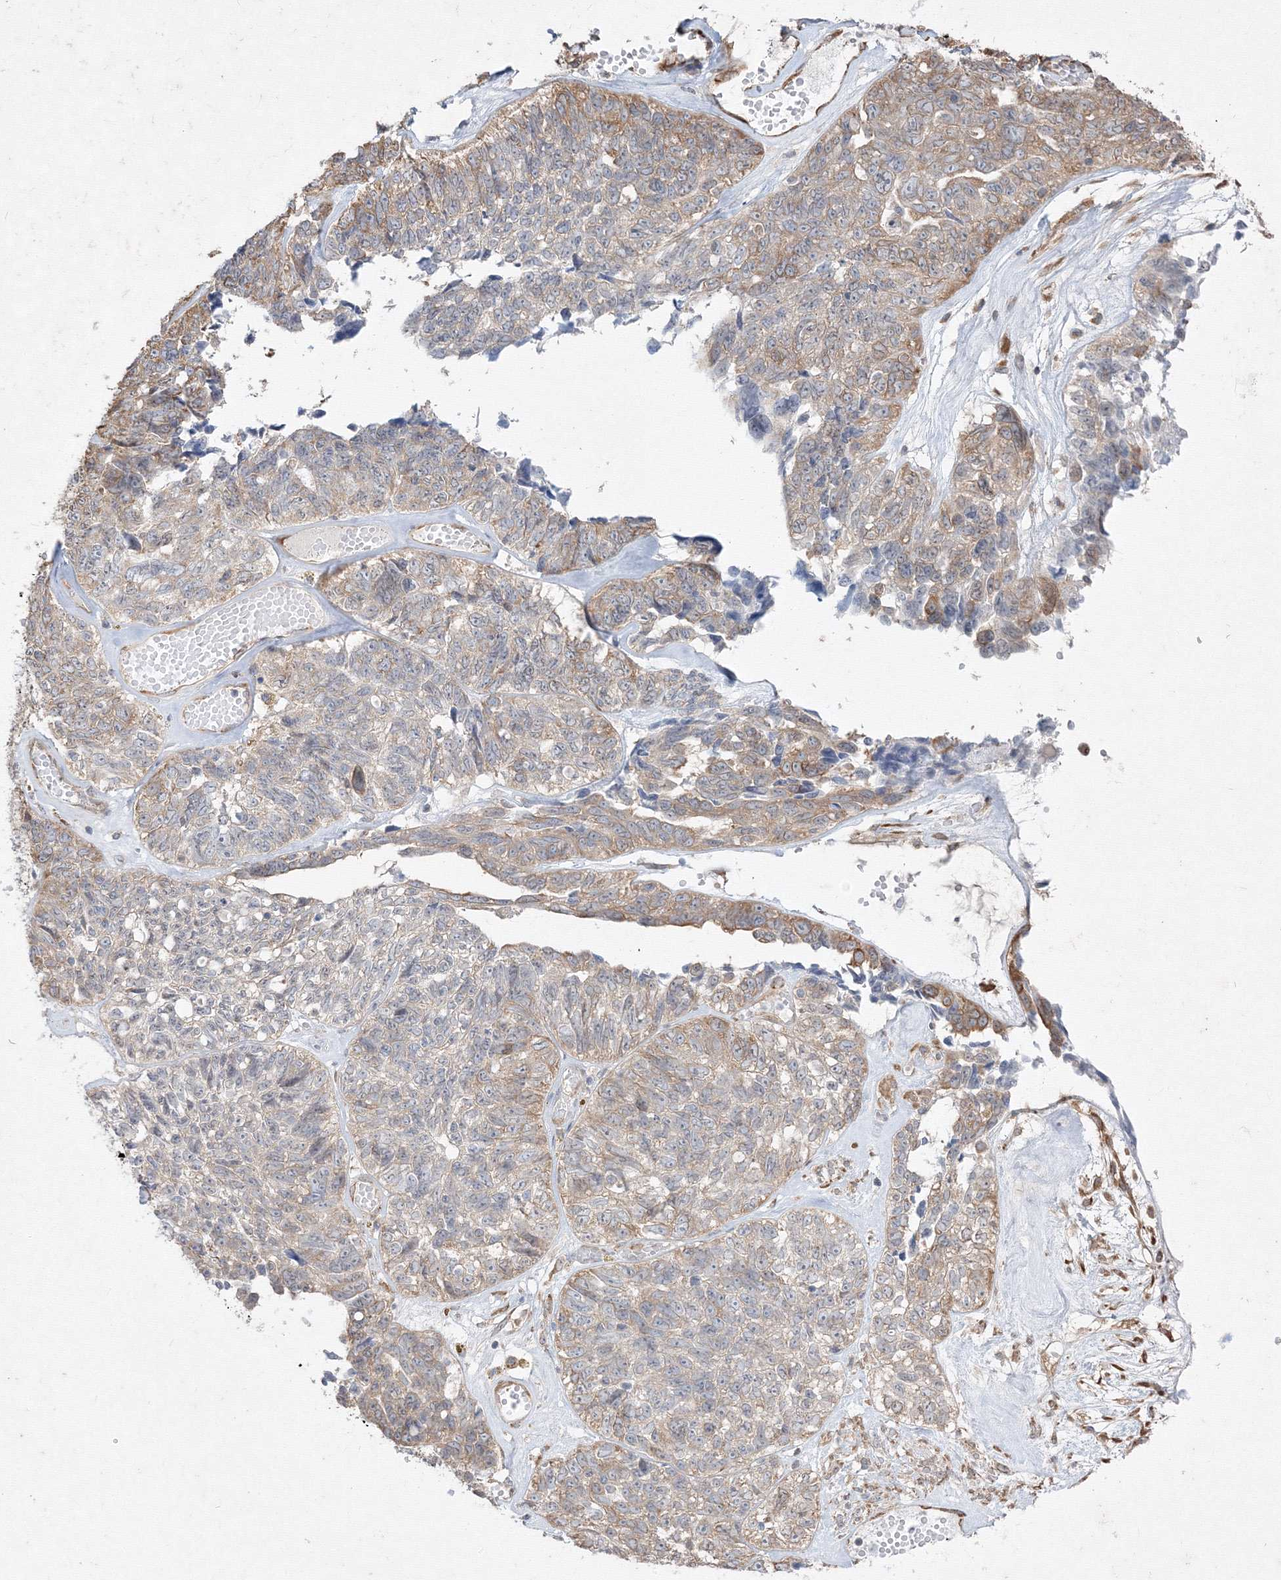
{"staining": {"intensity": "moderate", "quantity": "25%-75%", "location": "cytoplasmic/membranous"}, "tissue": "ovarian cancer", "cell_type": "Tumor cells", "image_type": "cancer", "snomed": [{"axis": "morphology", "description": "Cystadenocarcinoma, serous, NOS"}, {"axis": "topography", "description": "Ovary"}], "caption": "This is an image of immunohistochemistry staining of ovarian cancer (serous cystadenocarcinoma), which shows moderate staining in the cytoplasmic/membranous of tumor cells.", "gene": "FBXL8", "patient": {"sex": "female", "age": 79}}